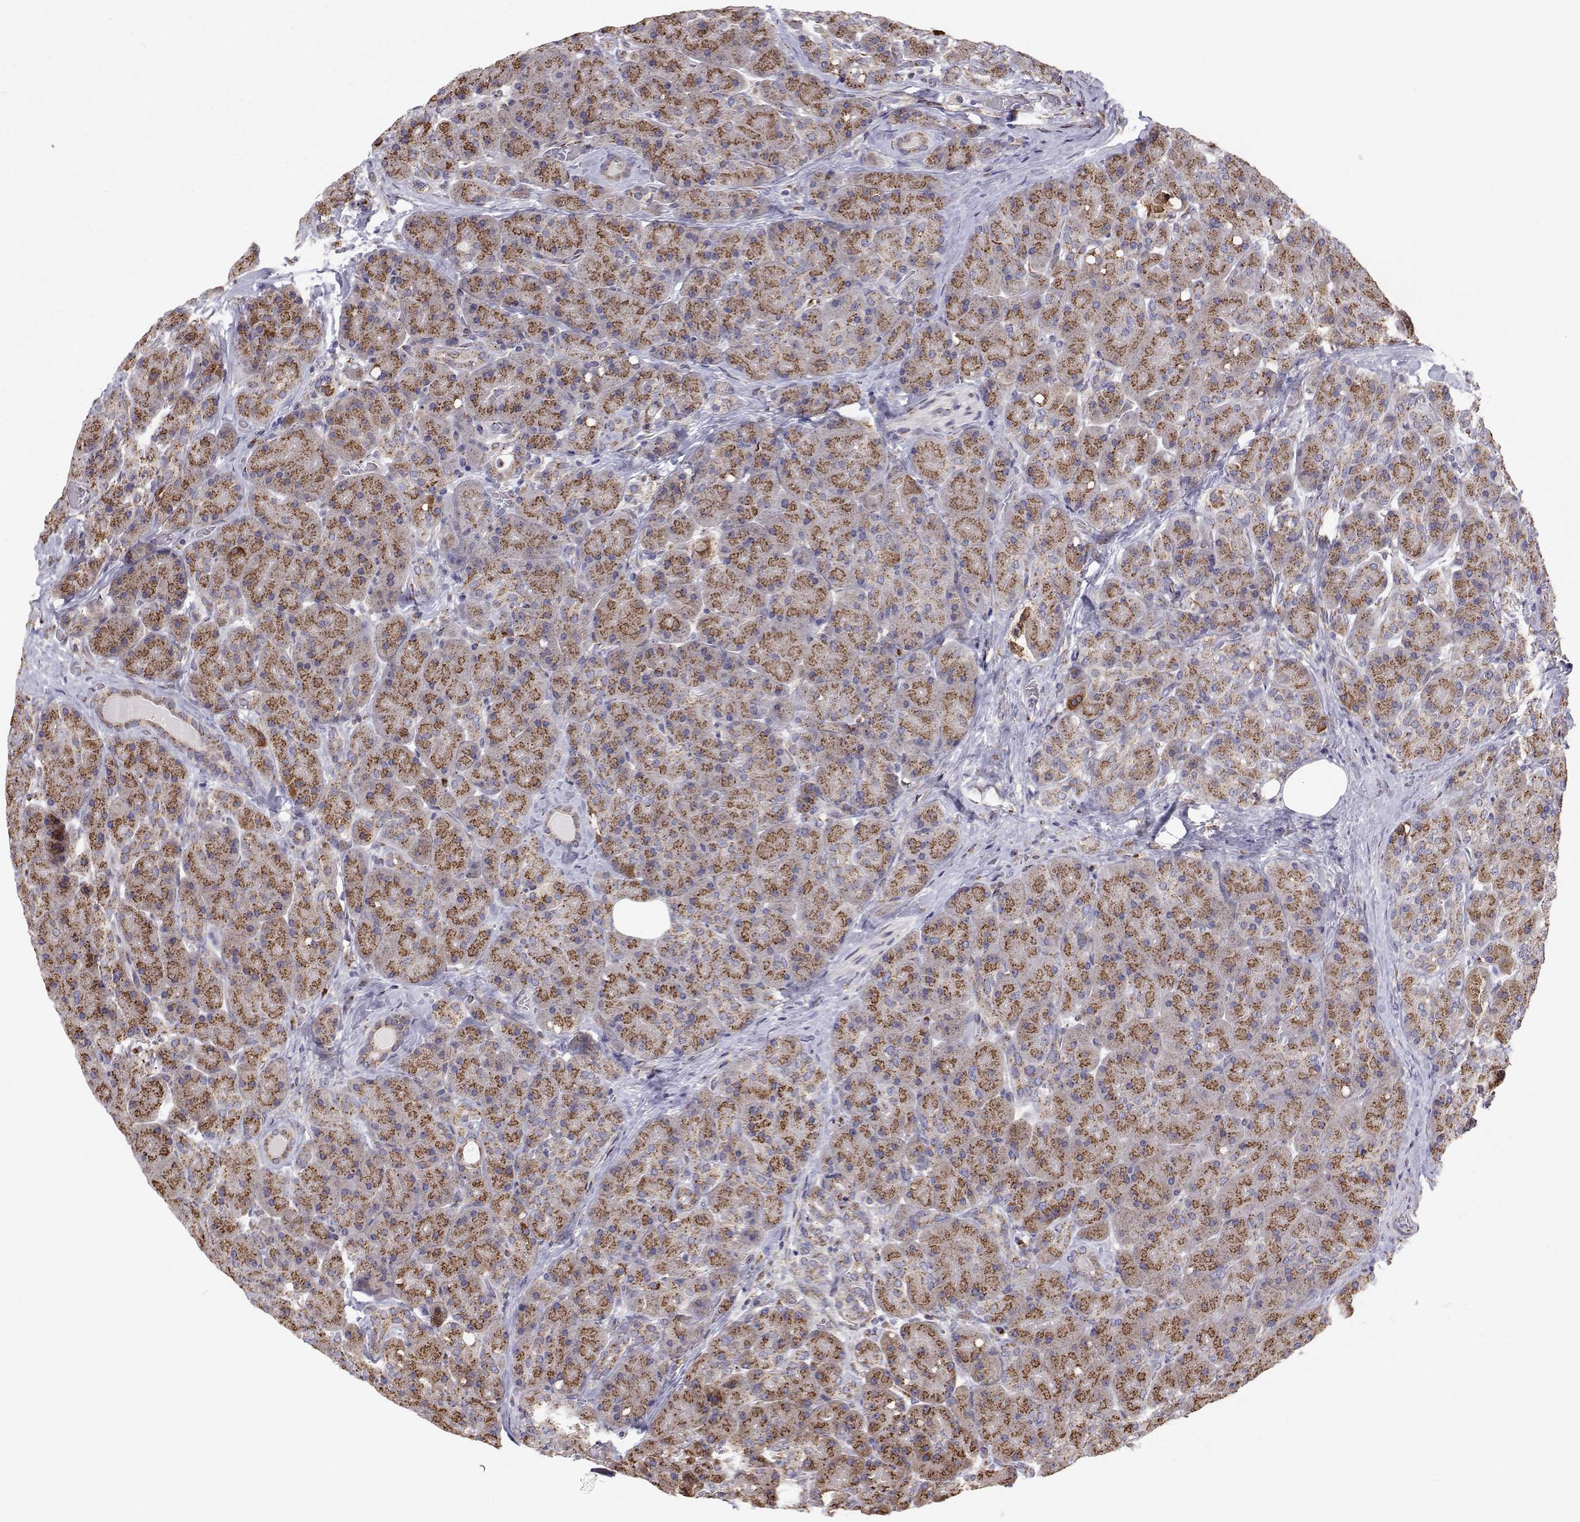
{"staining": {"intensity": "moderate", "quantity": ">75%", "location": "cytoplasmic/membranous"}, "tissue": "pancreas", "cell_type": "Exocrine glandular cells", "image_type": "normal", "snomed": [{"axis": "morphology", "description": "Normal tissue, NOS"}, {"axis": "topography", "description": "Pancreas"}], "caption": "Brown immunohistochemical staining in benign human pancreas exhibits moderate cytoplasmic/membranous staining in about >75% of exocrine glandular cells.", "gene": "STARD13", "patient": {"sex": "male", "age": 55}}